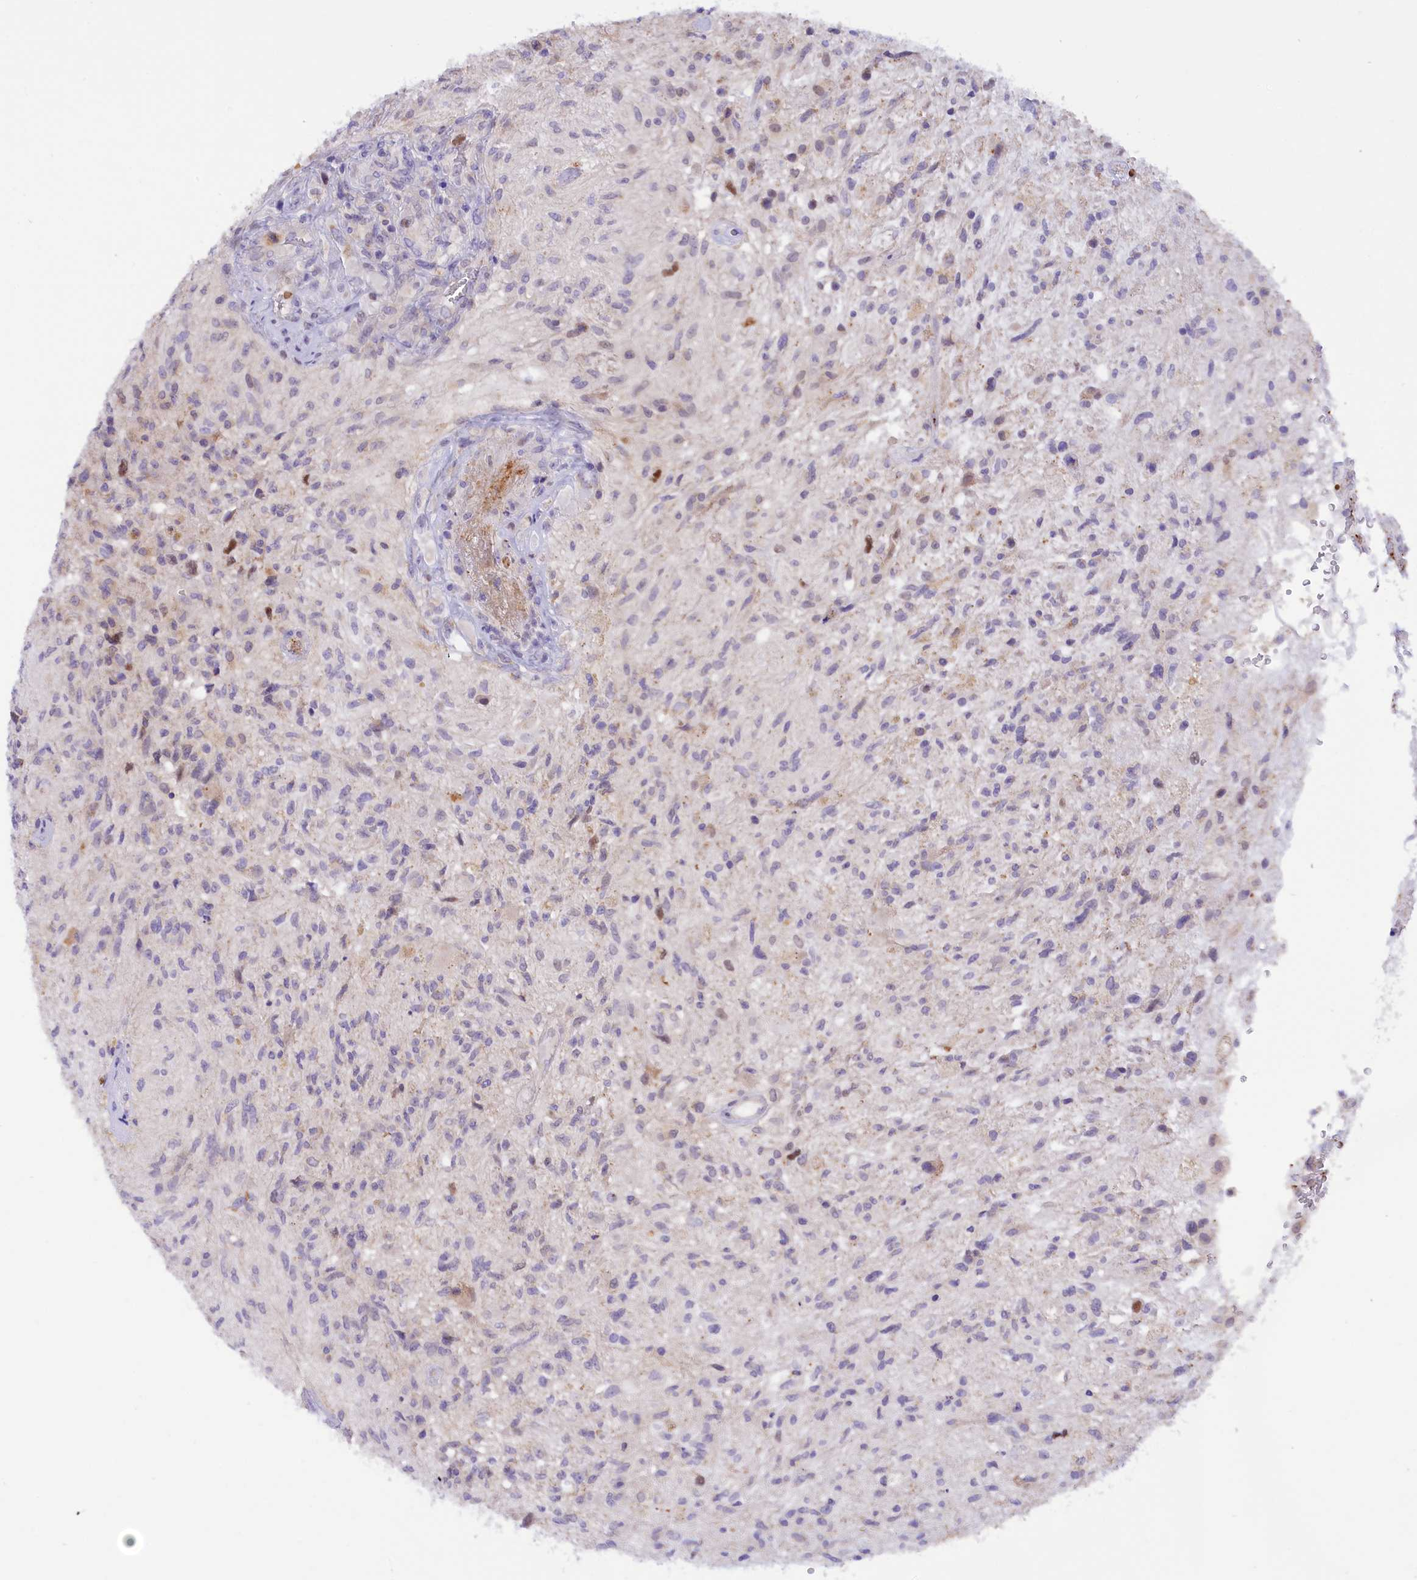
{"staining": {"intensity": "negative", "quantity": "none", "location": "none"}, "tissue": "glioma", "cell_type": "Tumor cells", "image_type": "cancer", "snomed": [{"axis": "morphology", "description": "Glioma, malignant, High grade"}, {"axis": "topography", "description": "Brain"}], "caption": "A histopathology image of human glioma is negative for staining in tumor cells. (Stains: DAB (3,3'-diaminobenzidine) immunohistochemistry with hematoxylin counter stain, Microscopy: brightfield microscopy at high magnification).", "gene": "PKIA", "patient": {"sex": "male", "age": 56}}